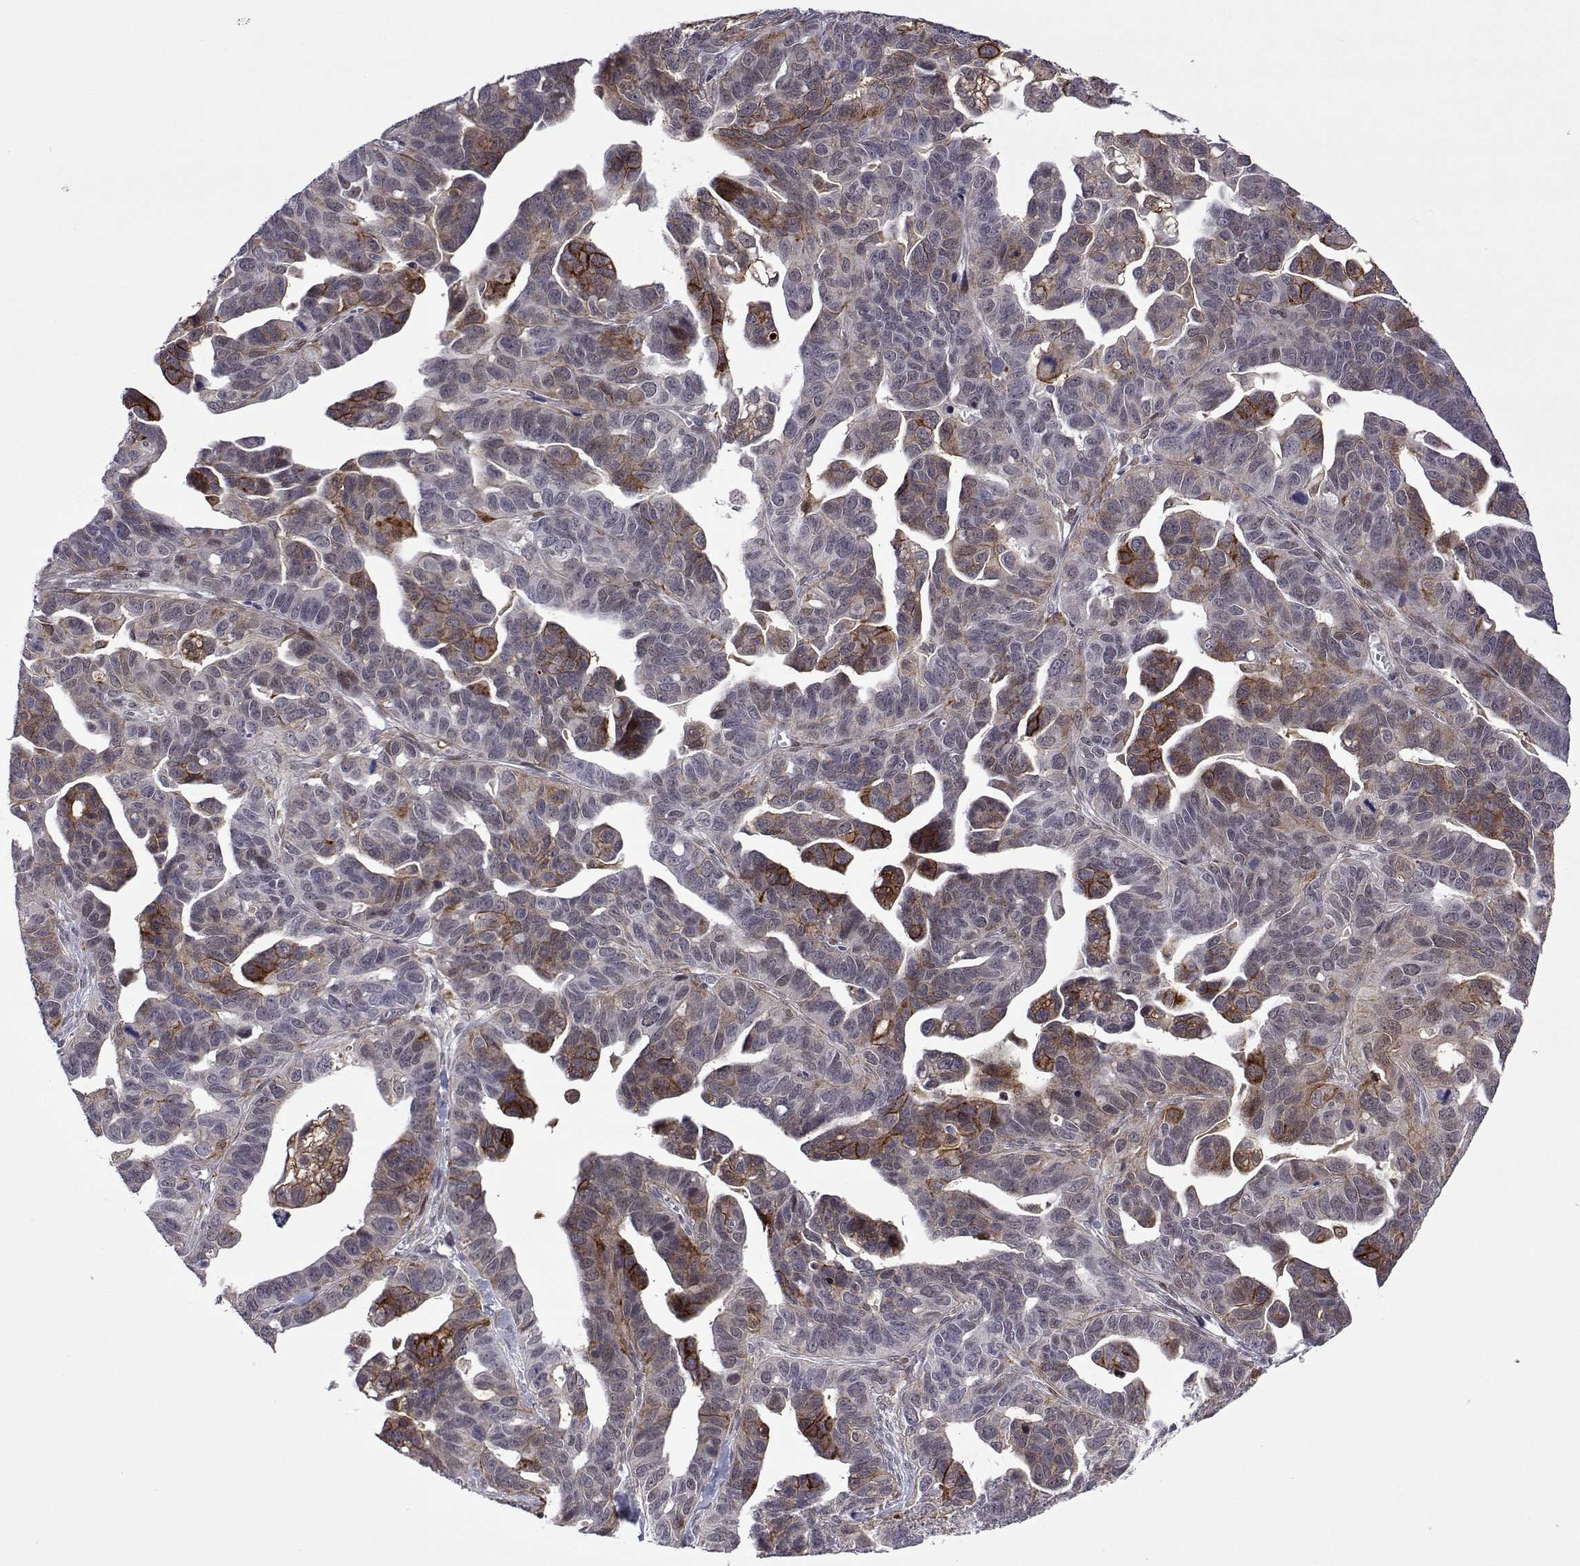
{"staining": {"intensity": "moderate", "quantity": "<25%", "location": "cytoplasmic/membranous"}, "tissue": "ovarian cancer", "cell_type": "Tumor cells", "image_type": "cancer", "snomed": [{"axis": "morphology", "description": "Cystadenocarcinoma, serous, NOS"}, {"axis": "topography", "description": "Ovary"}], "caption": "This is a histology image of IHC staining of ovarian serous cystadenocarcinoma, which shows moderate positivity in the cytoplasmic/membranous of tumor cells.", "gene": "EFCAB3", "patient": {"sex": "female", "age": 69}}